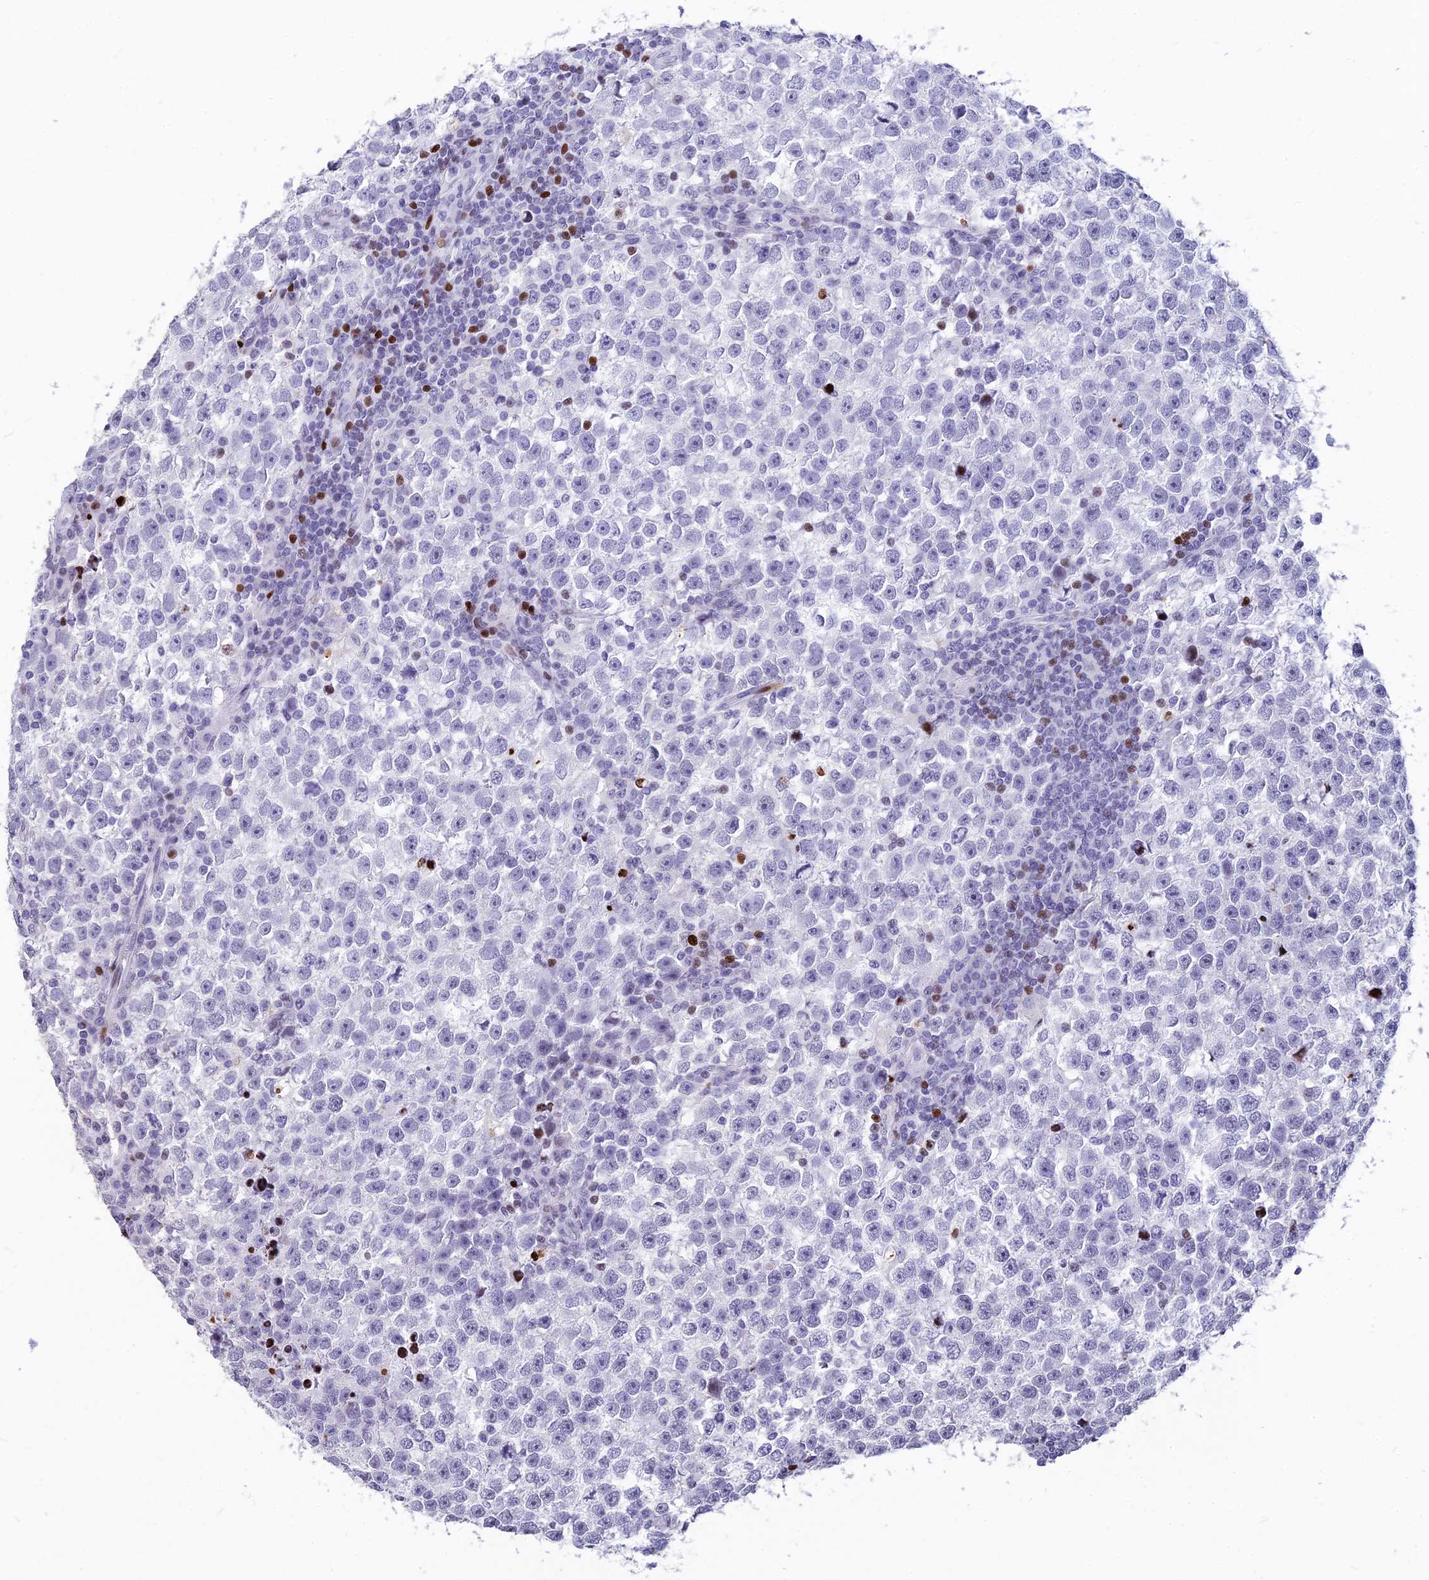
{"staining": {"intensity": "negative", "quantity": "none", "location": "none"}, "tissue": "testis cancer", "cell_type": "Tumor cells", "image_type": "cancer", "snomed": [{"axis": "morphology", "description": "Normal tissue, NOS"}, {"axis": "morphology", "description": "Seminoma, NOS"}, {"axis": "topography", "description": "Testis"}], "caption": "Micrograph shows no significant protein staining in tumor cells of testis cancer.", "gene": "PRPS1", "patient": {"sex": "male", "age": 43}}